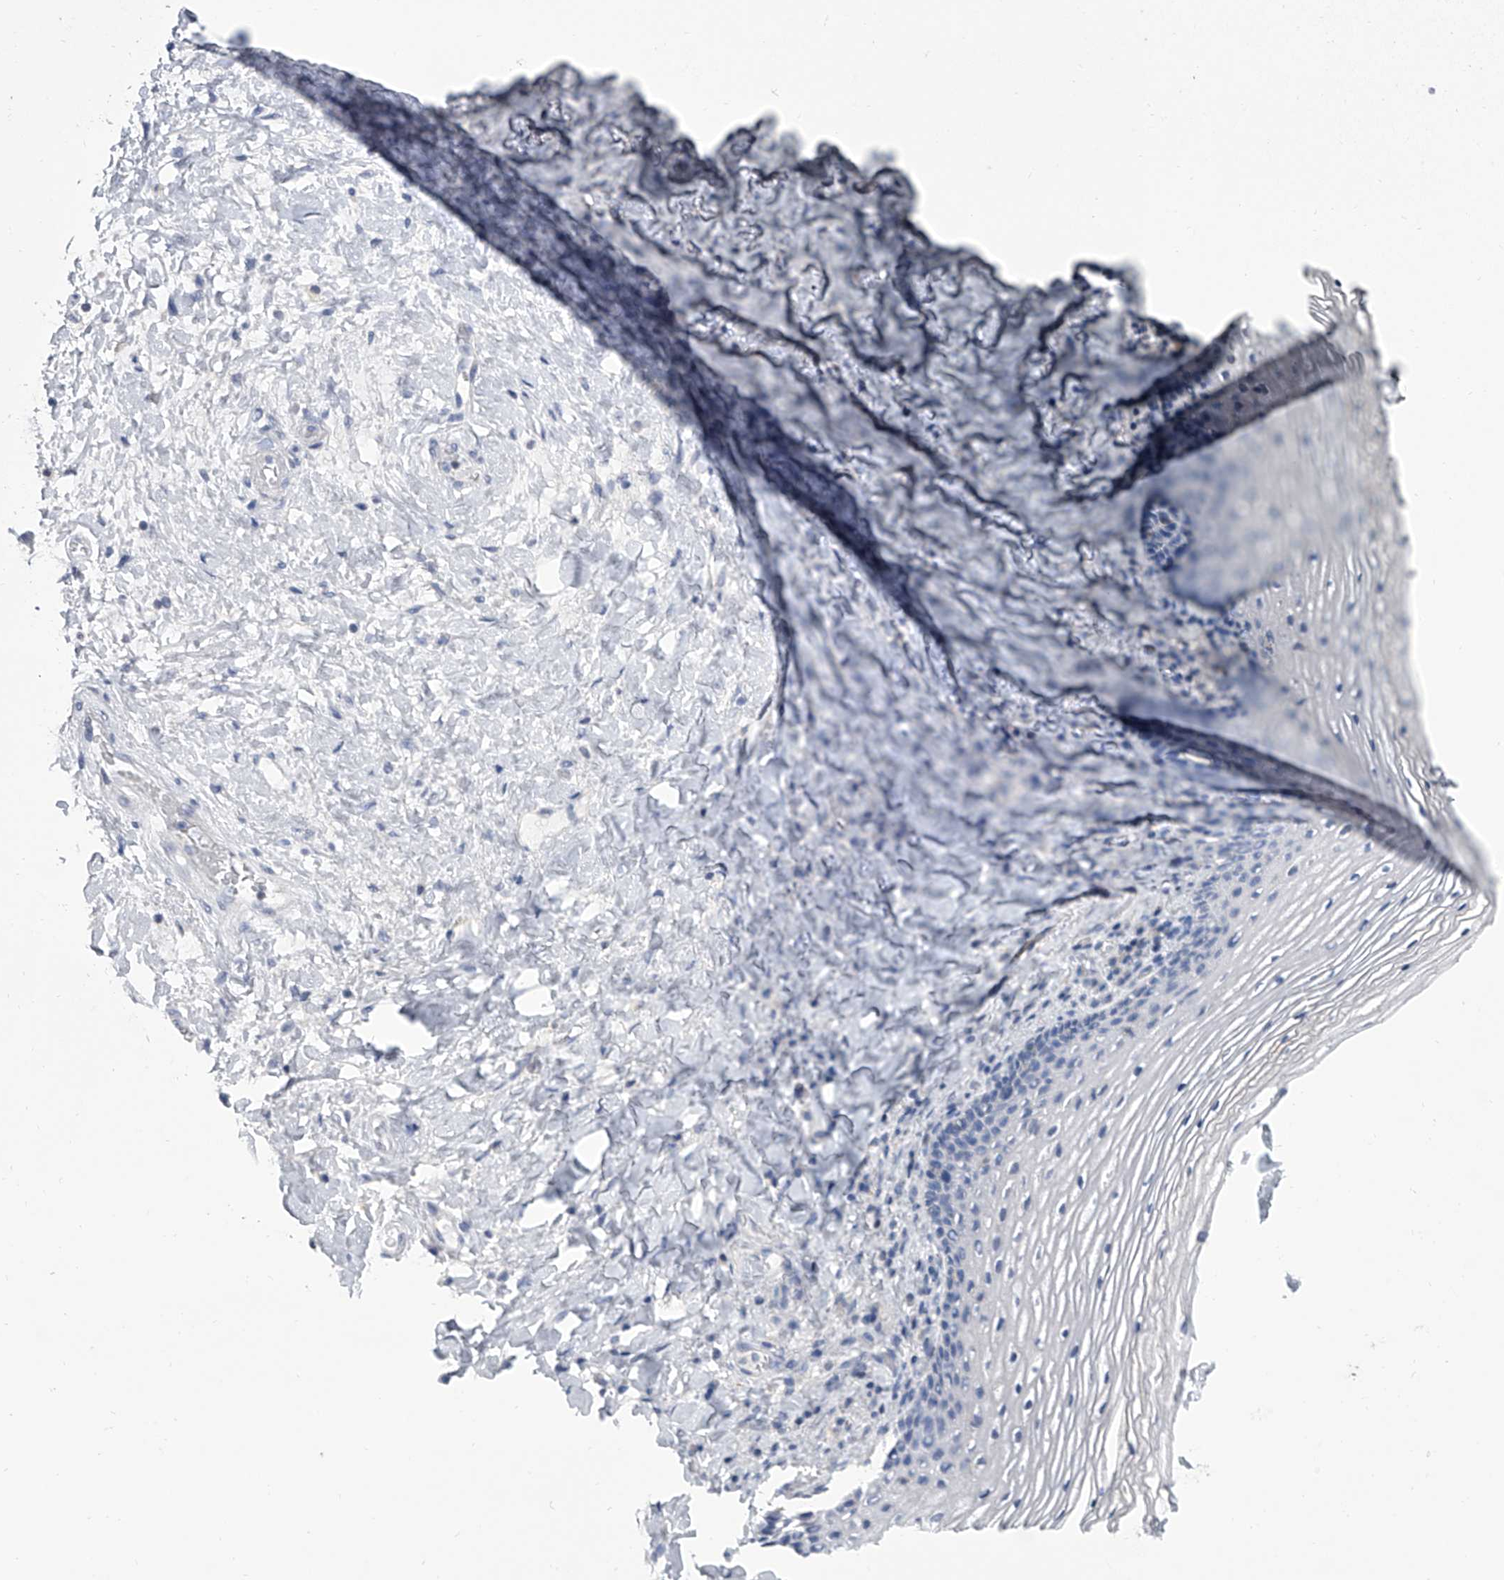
{"staining": {"intensity": "negative", "quantity": "none", "location": "none"}, "tissue": "vagina", "cell_type": "Squamous epithelial cells", "image_type": "normal", "snomed": [{"axis": "morphology", "description": "Normal tissue, NOS"}, {"axis": "topography", "description": "Vagina"}], "caption": "There is no significant expression in squamous epithelial cells of vagina. (DAB (3,3'-diaminobenzidine) IHC visualized using brightfield microscopy, high magnification).", "gene": "SERPINB9", "patient": {"sex": "female", "age": 60}}